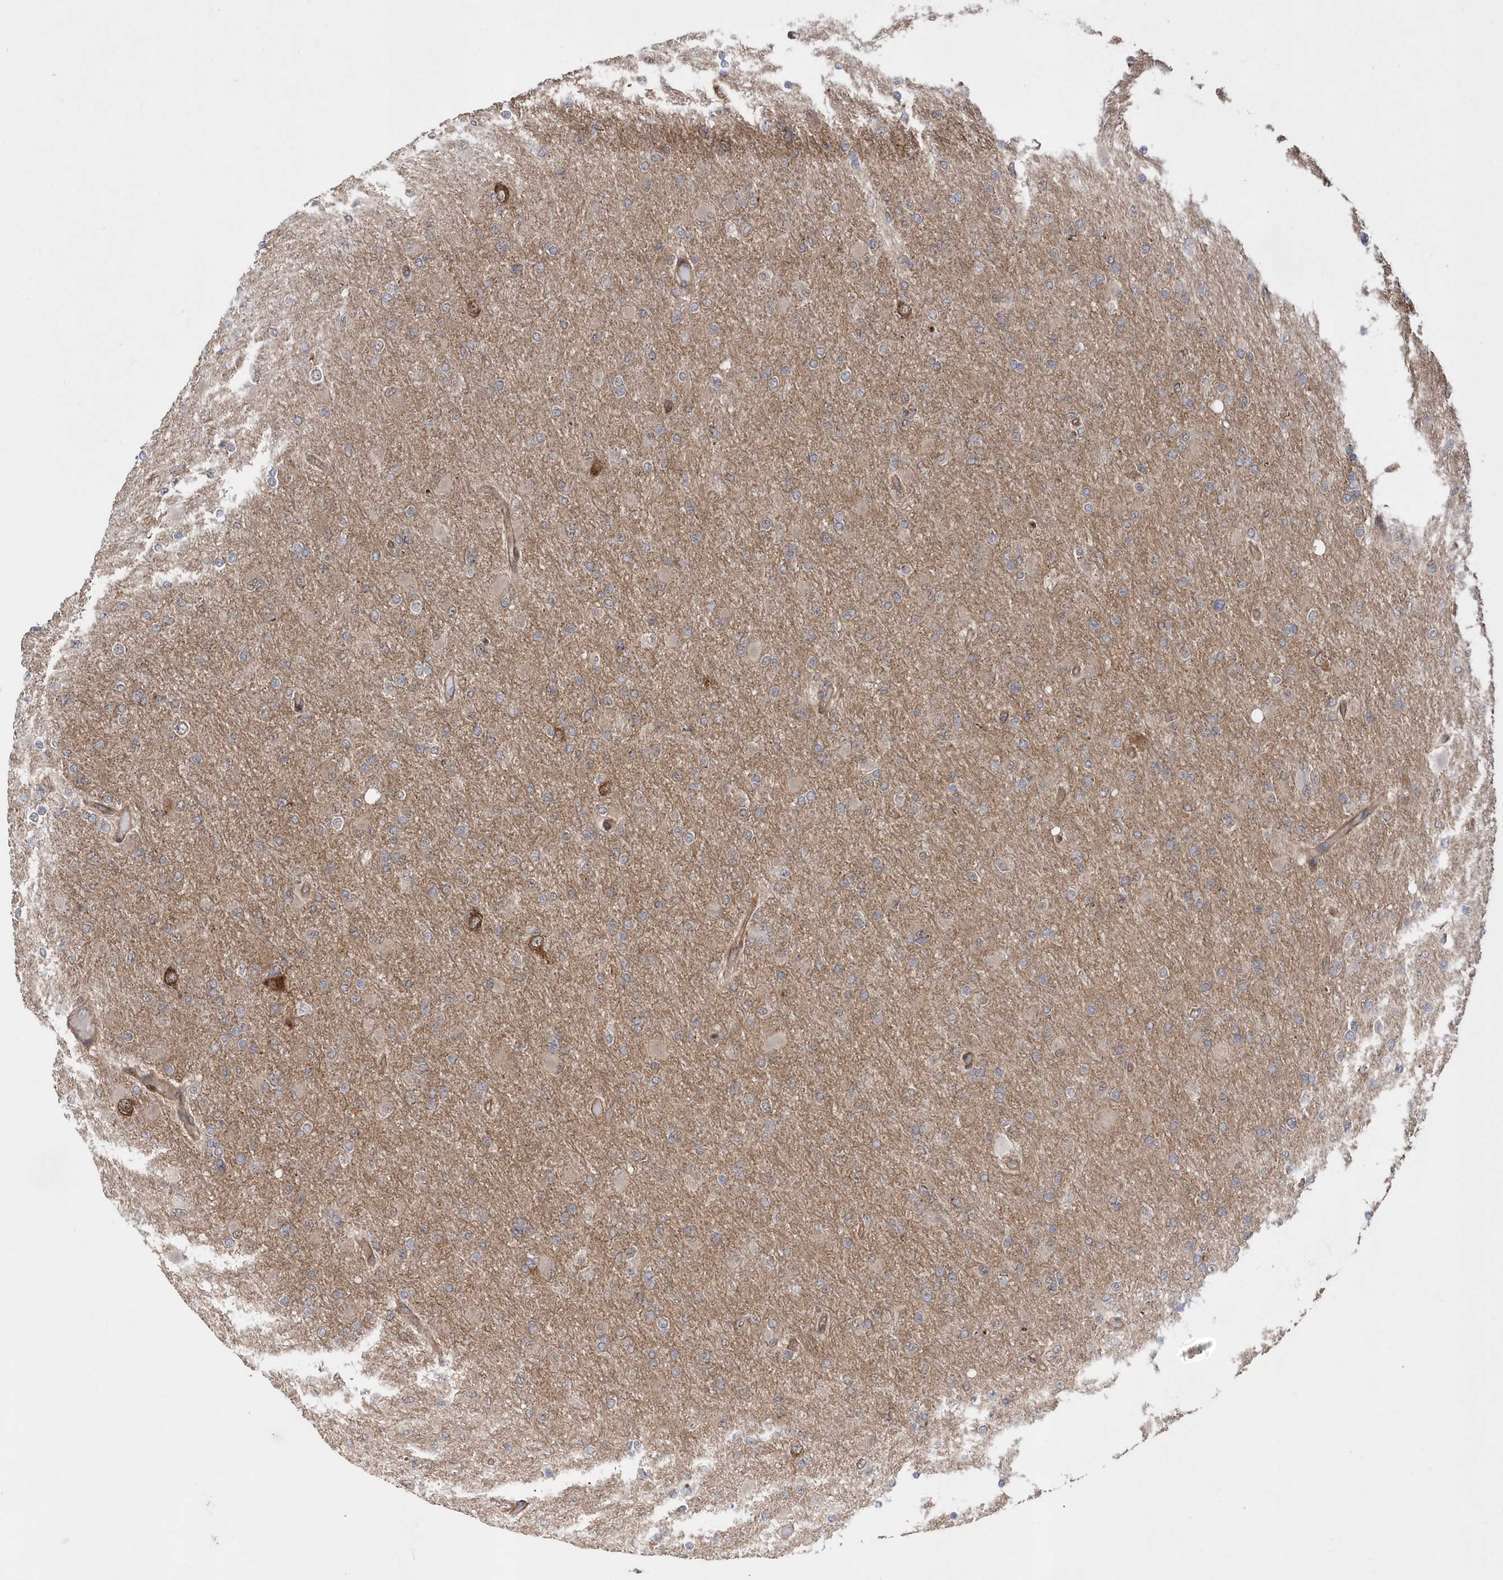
{"staining": {"intensity": "negative", "quantity": "none", "location": "none"}, "tissue": "glioma", "cell_type": "Tumor cells", "image_type": "cancer", "snomed": [{"axis": "morphology", "description": "Glioma, malignant, High grade"}, {"axis": "topography", "description": "Cerebral cortex"}], "caption": "DAB (3,3'-diaminobenzidine) immunohistochemical staining of high-grade glioma (malignant) reveals no significant positivity in tumor cells.", "gene": "DALRD3", "patient": {"sex": "female", "age": 36}}